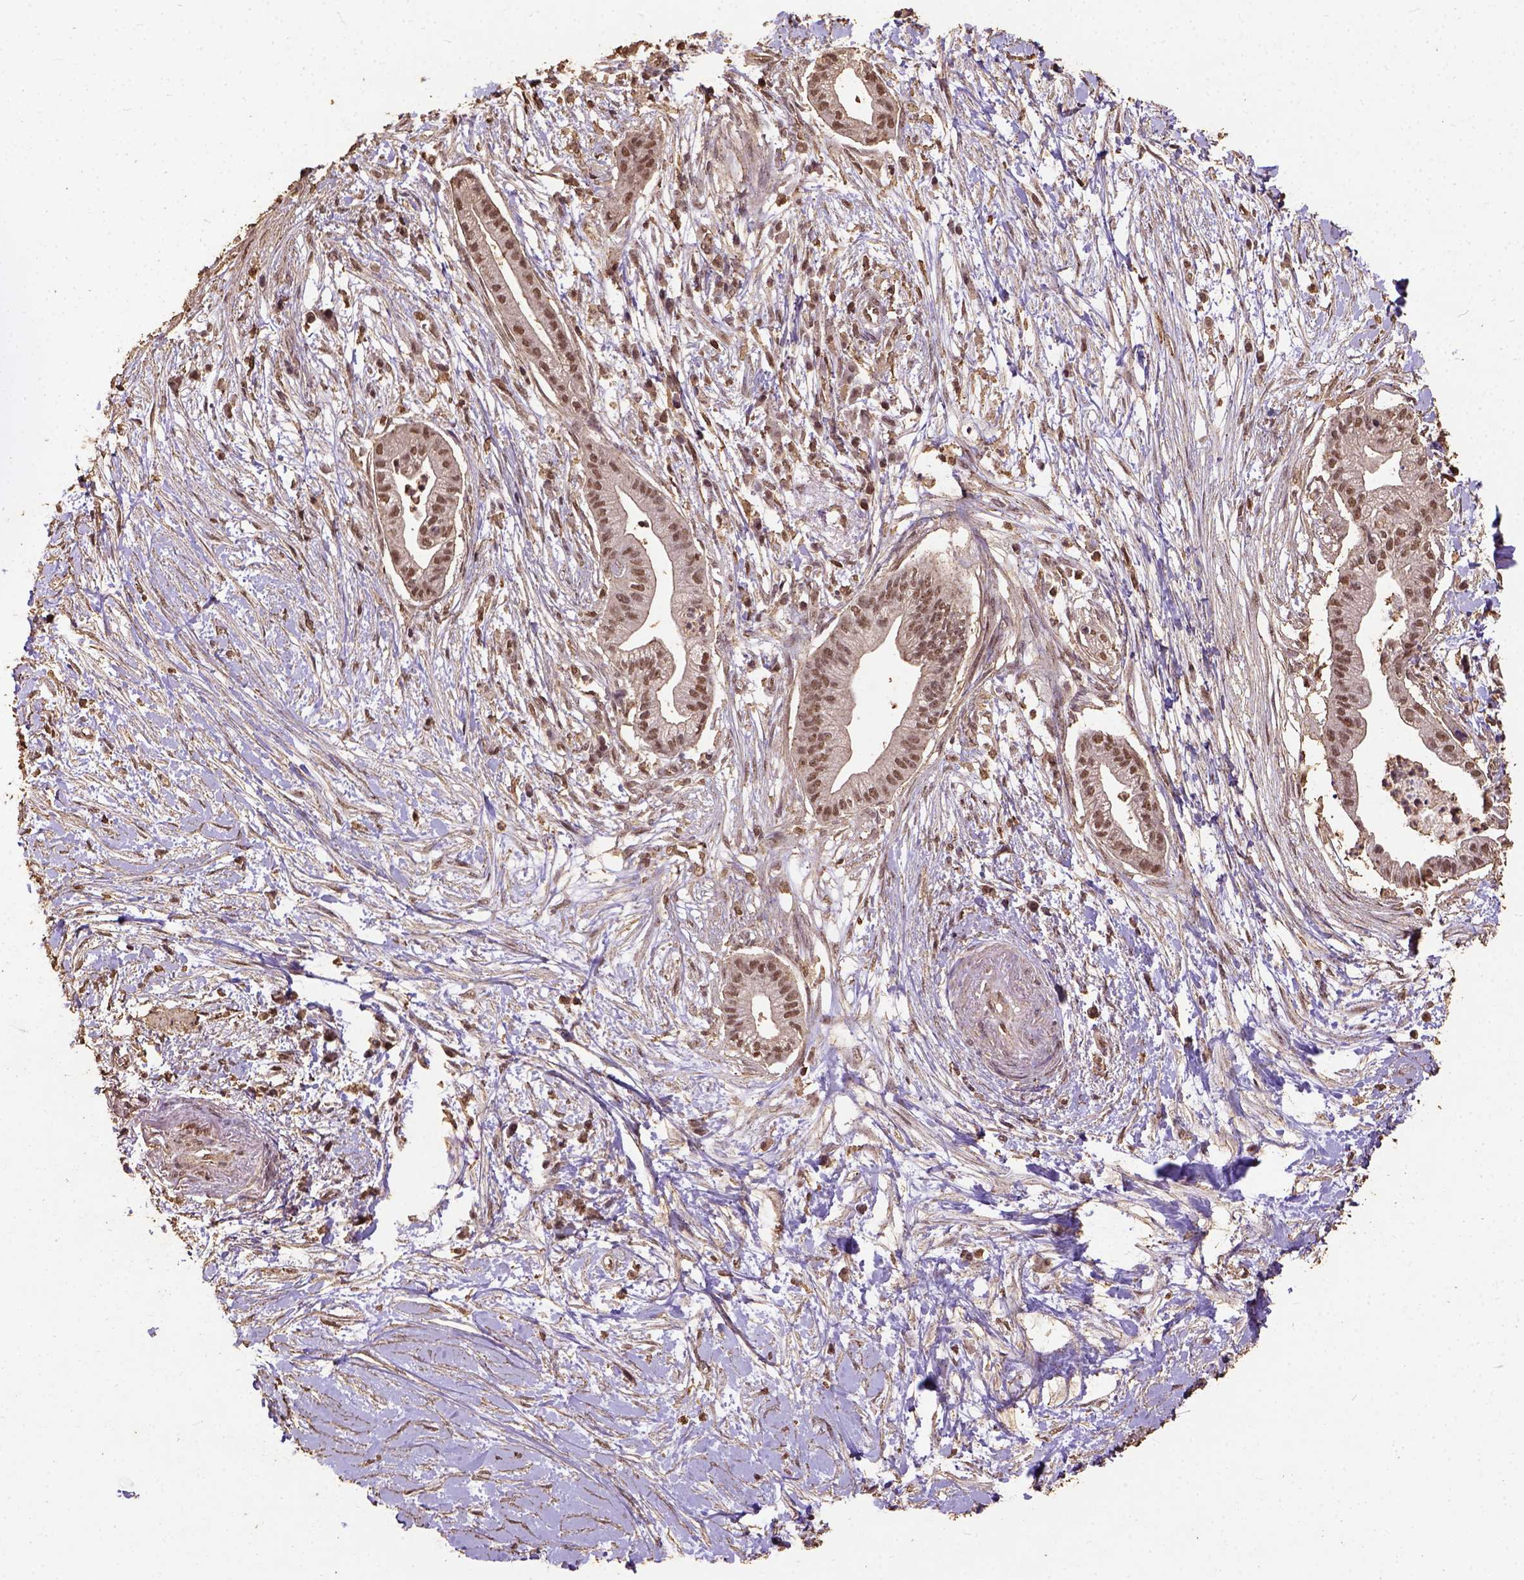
{"staining": {"intensity": "weak", "quantity": "<25%", "location": "nuclear"}, "tissue": "pancreatic cancer", "cell_type": "Tumor cells", "image_type": "cancer", "snomed": [{"axis": "morphology", "description": "Normal tissue, NOS"}, {"axis": "morphology", "description": "Adenocarcinoma, NOS"}, {"axis": "topography", "description": "Lymph node"}, {"axis": "topography", "description": "Pancreas"}], "caption": "Tumor cells show no significant staining in pancreatic cancer (adenocarcinoma). (Immunohistochemistry, brightfield microscopy, high magnification).", "gene": "NACC1", "patient": {"sex": "female", "age": 58}}